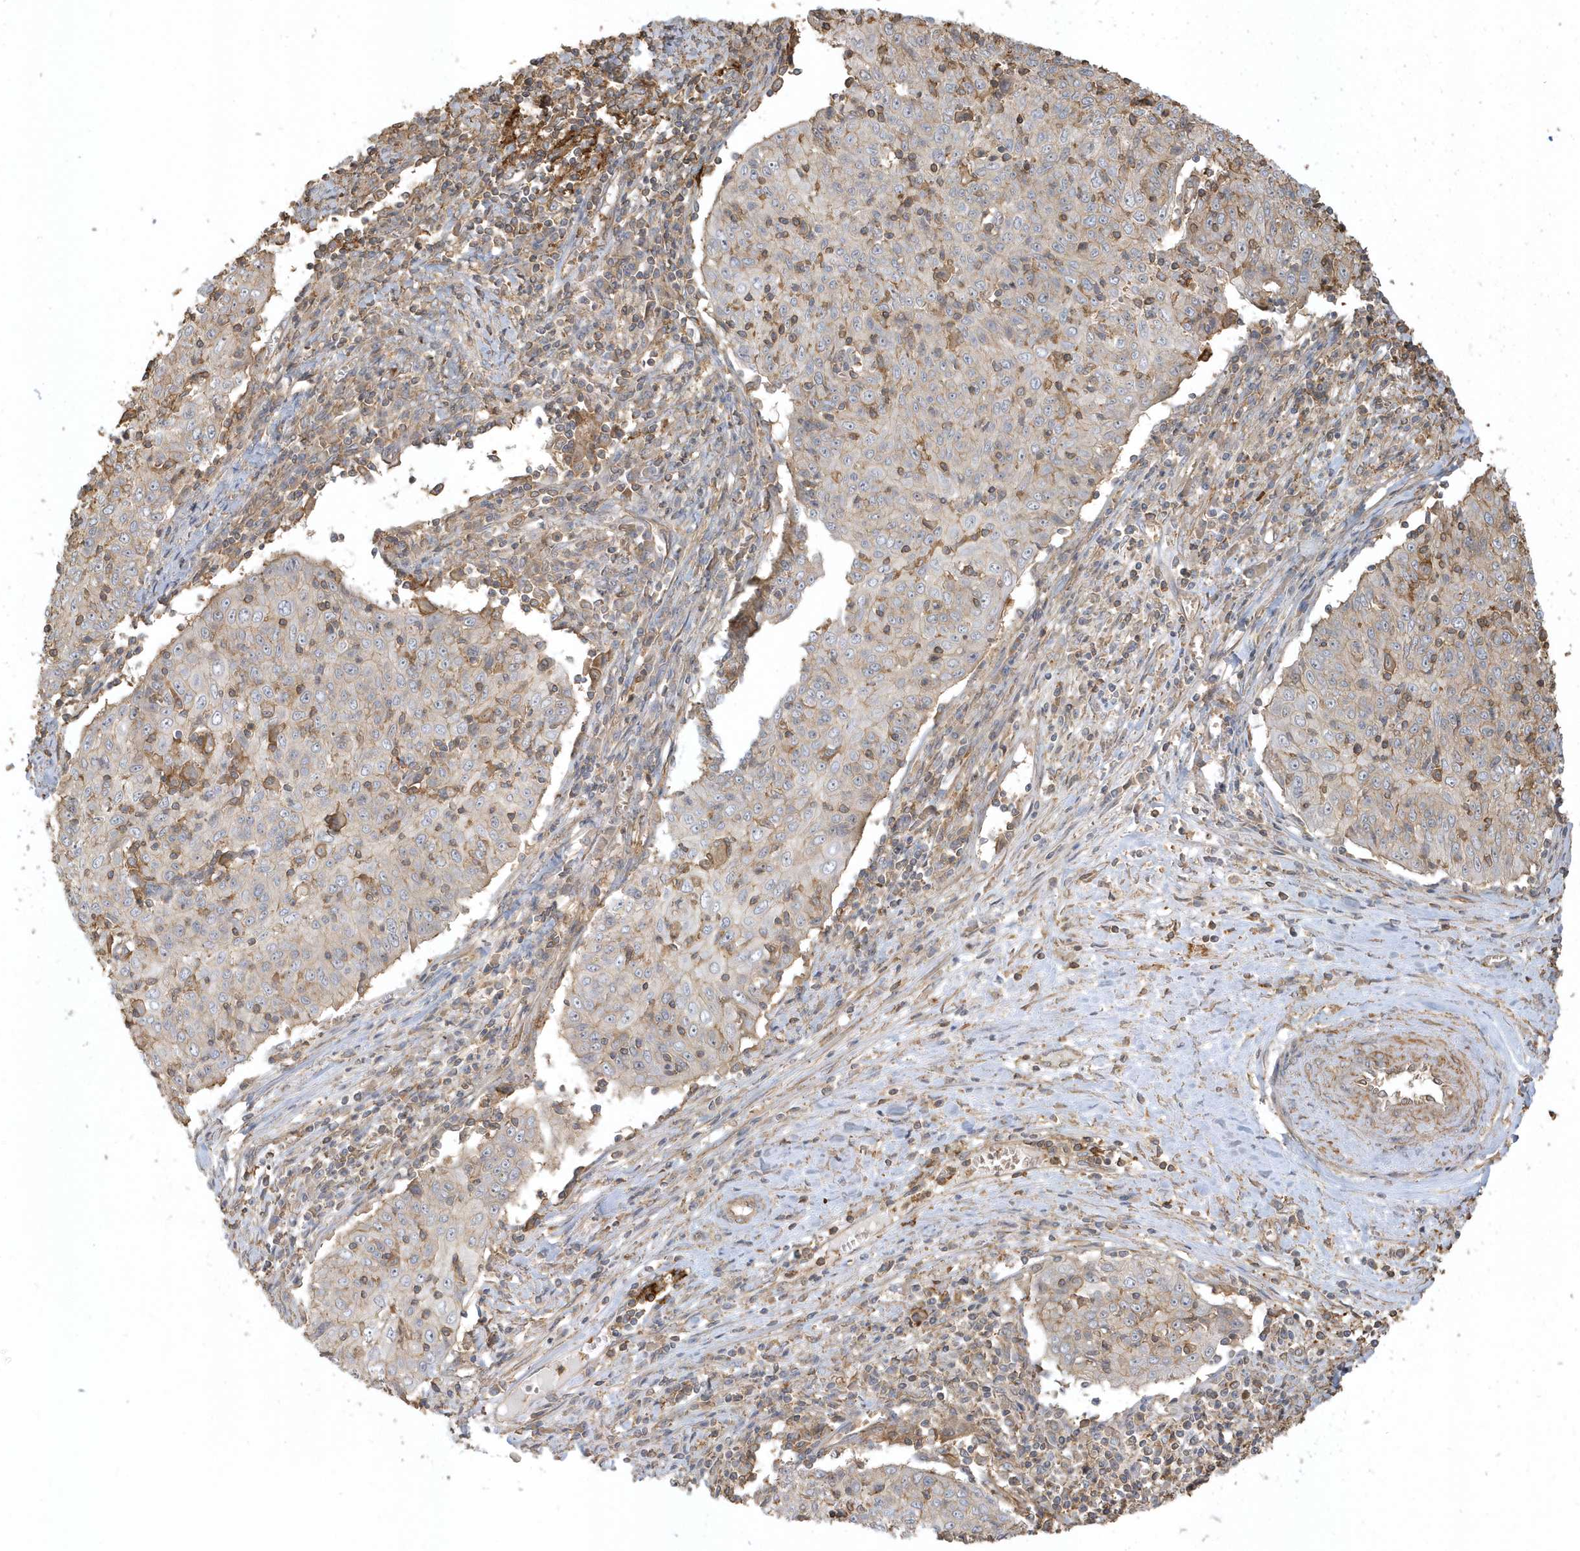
{"staining": {"intensity": "negative", "quantity": "none", "location": "none"}, "tissue": "cervical cancer", "cell_type": "Tumor cells", "image_type": "cancer", "snomed": [{"axis": "morphology", "description": "Squamous cell carcinoma, NOS"}, {"axis": "topography", "description": "Cervix"}], "caption": "Micrograph shows no protein staining in tumor cells of cervical cancer (squamous cell carcinoma) tissue. (DAB (3,3'-diaminobenzidine) IHC, high magnification).", "gene": "ZBTB8A", "patient": {"sex": "female", "age": 48}}